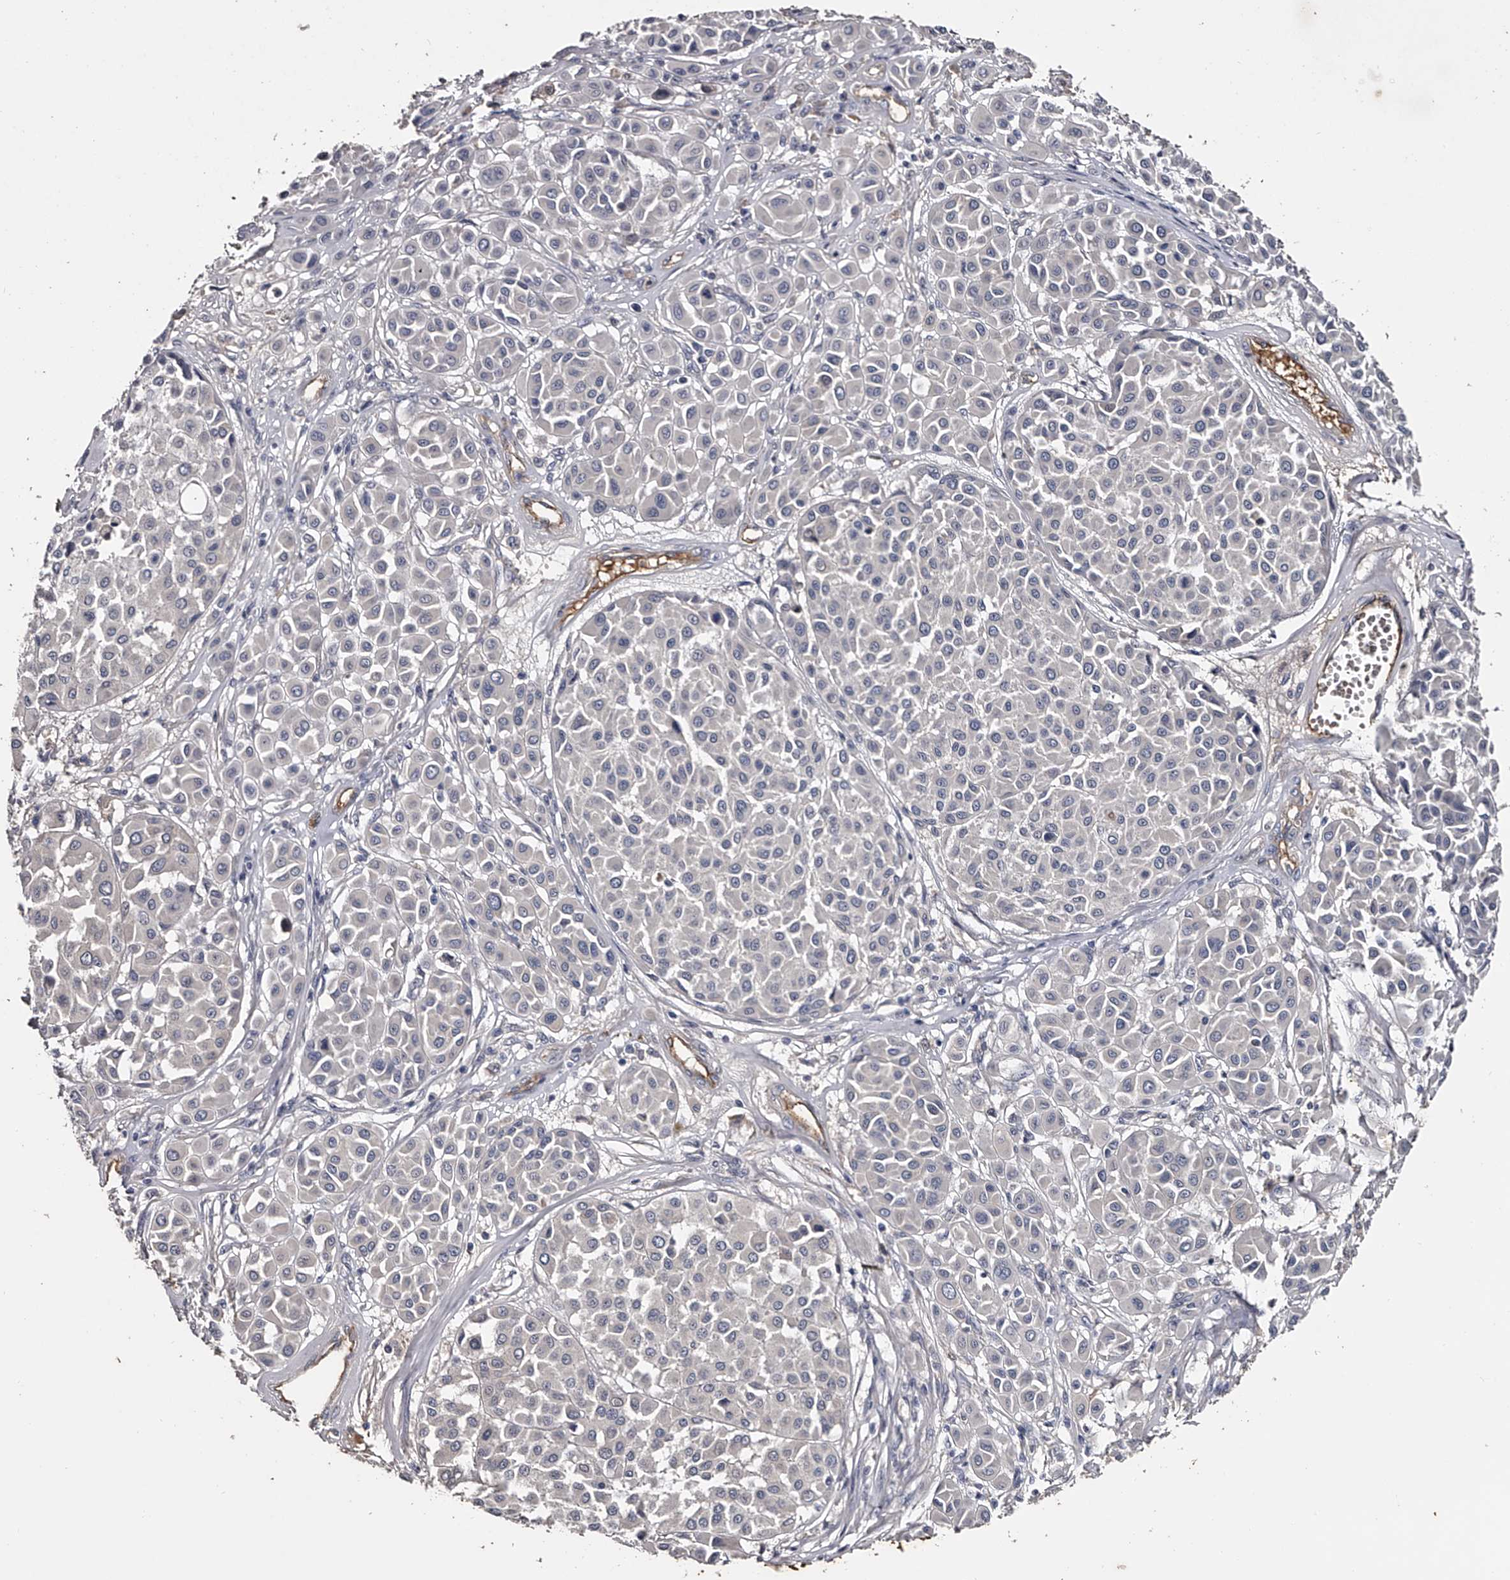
{"staining": {"intensity": "negative", "quantity": "none", "location": "none"}, "tissue": "melanoma", "cell_type": "Tumor cells", "image_type": "cancer", "snomed": [{"axis": "morphology", "description": "Malignant melanoma, Metastatic site"}, {"axis": "topography", "description": "Soft tissue"}], "caption": "This histopathology image is of malignant melanoma (metastatic site) stained with immunohistochemistry (IHC) to label a protein in brown with the nuclei are counter-stained blue. There is no expression in tumor cells.", "gene": "MDN1", "patient": {"sex": "male", "age": 41}}